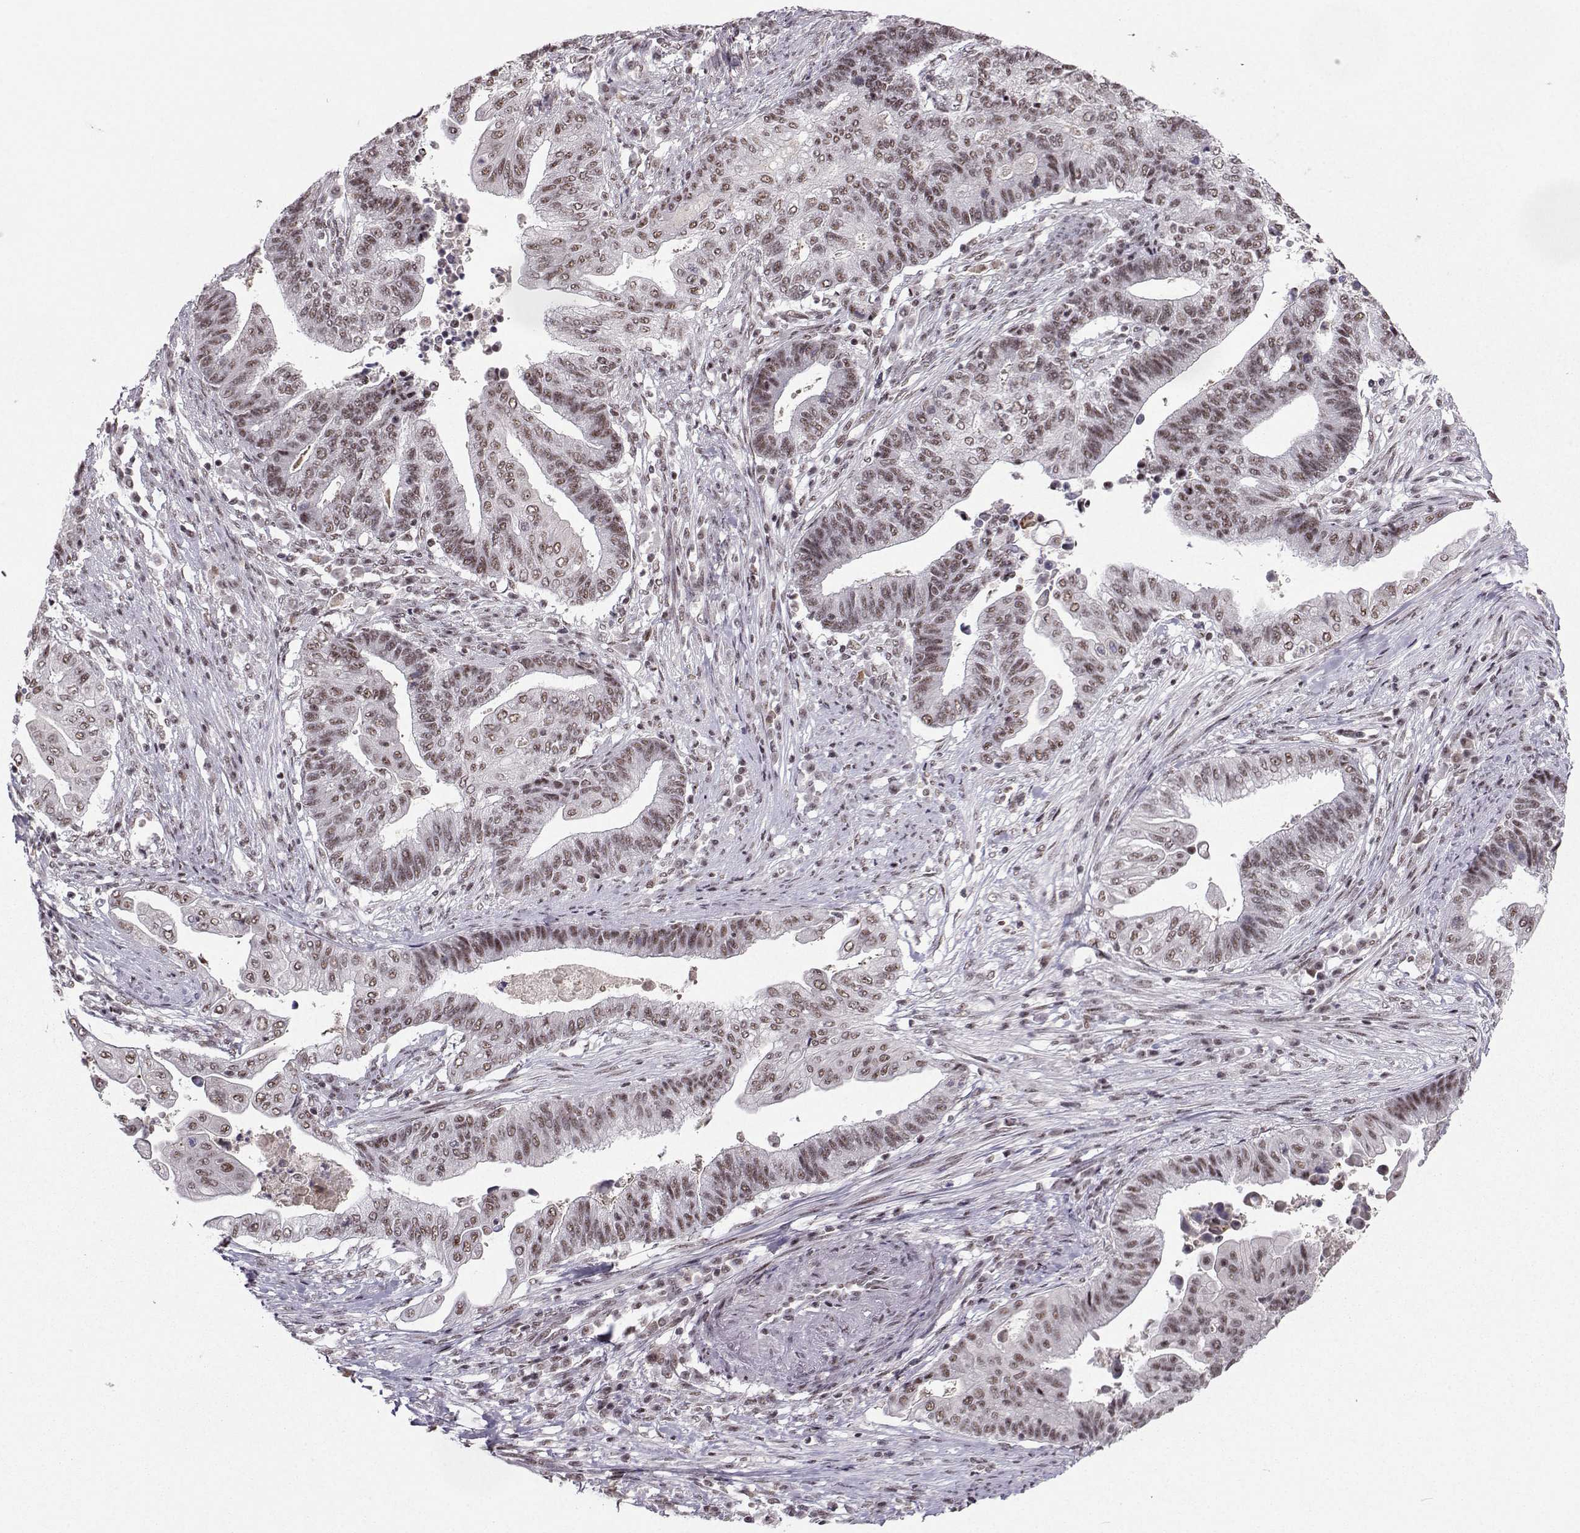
{"staining": {"intensity": "moderate", "quantity": ">75%", "location": "nuclear"}, "tissue": "endometrial cancer", "cell_type": "Tumor cells", "image_type": "cancer", "snomed": [{"axis": "morphology", "description": "Adenocarcinoma, NOS"}, {"axis": "topography", "description": "Uterus"}, {"axis": "topography", "description": "Endometrium"}], "caption": "Moderate nuclear positivity is appreciated in about >75% of tumor cells in endometrial cancer (adenocarcinoma). Using DAB (brown) and hematoxylin (blue) stains, captured at high magnification using brightfield microscopy.", "gene": "LIN28A", "patient": {"sex": "female", "age": 54}}